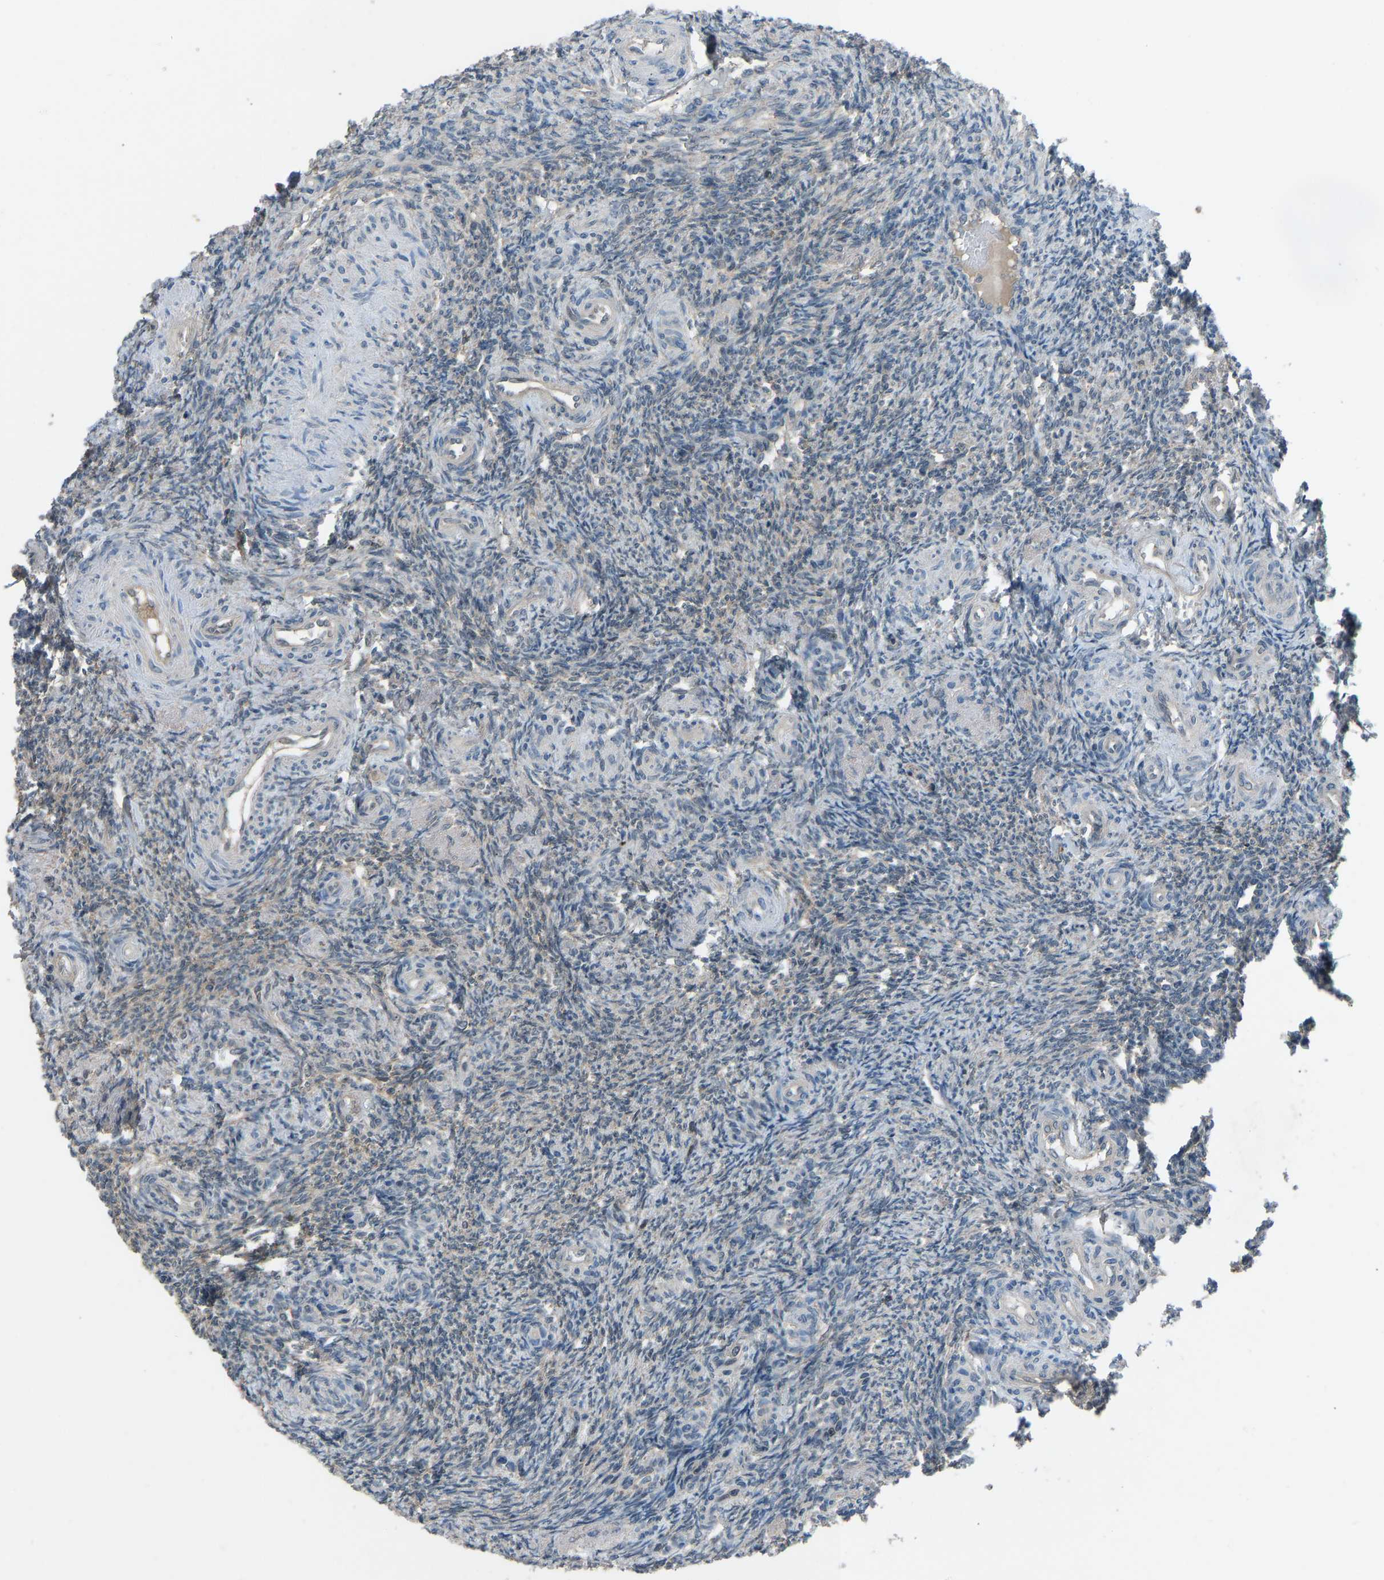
{"staining": {"intensity": "weak", "quantity": "25%-75%", "location": "cytoplasmic/membranous,nuclear"}, "tissue": "ovary", "cell_type": "Ovarian stroma cells", "image_type": "normal", "snomed": [{"axis": "morphology", "description": "Normal tissue, NOS"}, {"axis": "topography", "description": "Ovary"}], "caption": "Weak cytoplasmic/membranous,nuclear positivity for a protein is present in about 25%-75% of ovarian stroma cells of normal ovary using IHC.", "gene": "SLC43A1", "patient": {"sex": "female", "age": 41}}